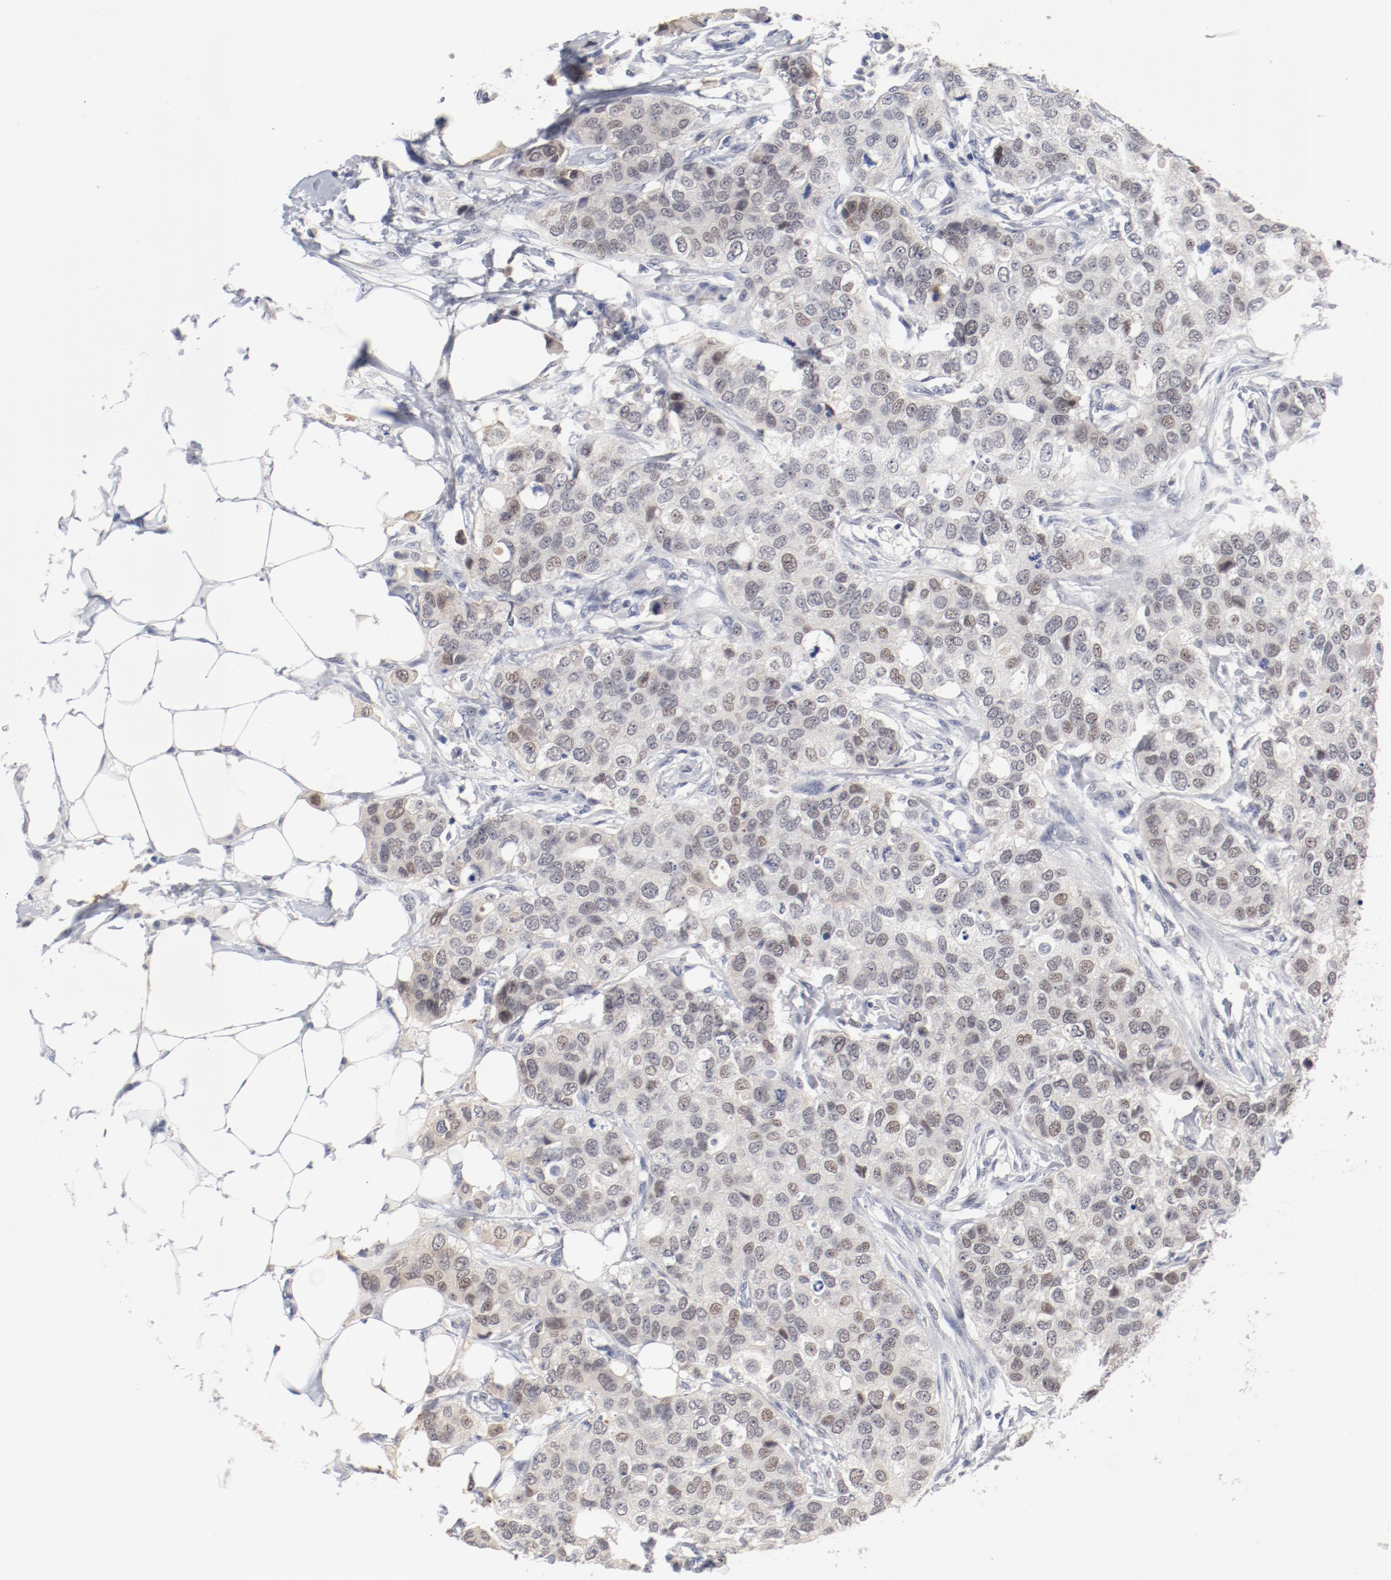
{"staining": {"intensity": "weak", "quantity": "25%-75%", "location": "nuclear"}, "tissue": "breast cancer", "cell_type": "Tumor cells", "image_type": "cancer", "snomed": [{"axis": "morphology", "description": "Normal tissue, NOS"}, {"axis": "morphology", "description": "Duct carcinoma"}, {"axis": "topography", "description": "Breast"}], "caption": "Protein expression analysis of human breast cancer reveals weak nuclear expression in approximately 25%-75% of tumor cells.", "gene": "ANKLE2", "patient": {"sex": "female", "age": 49}}